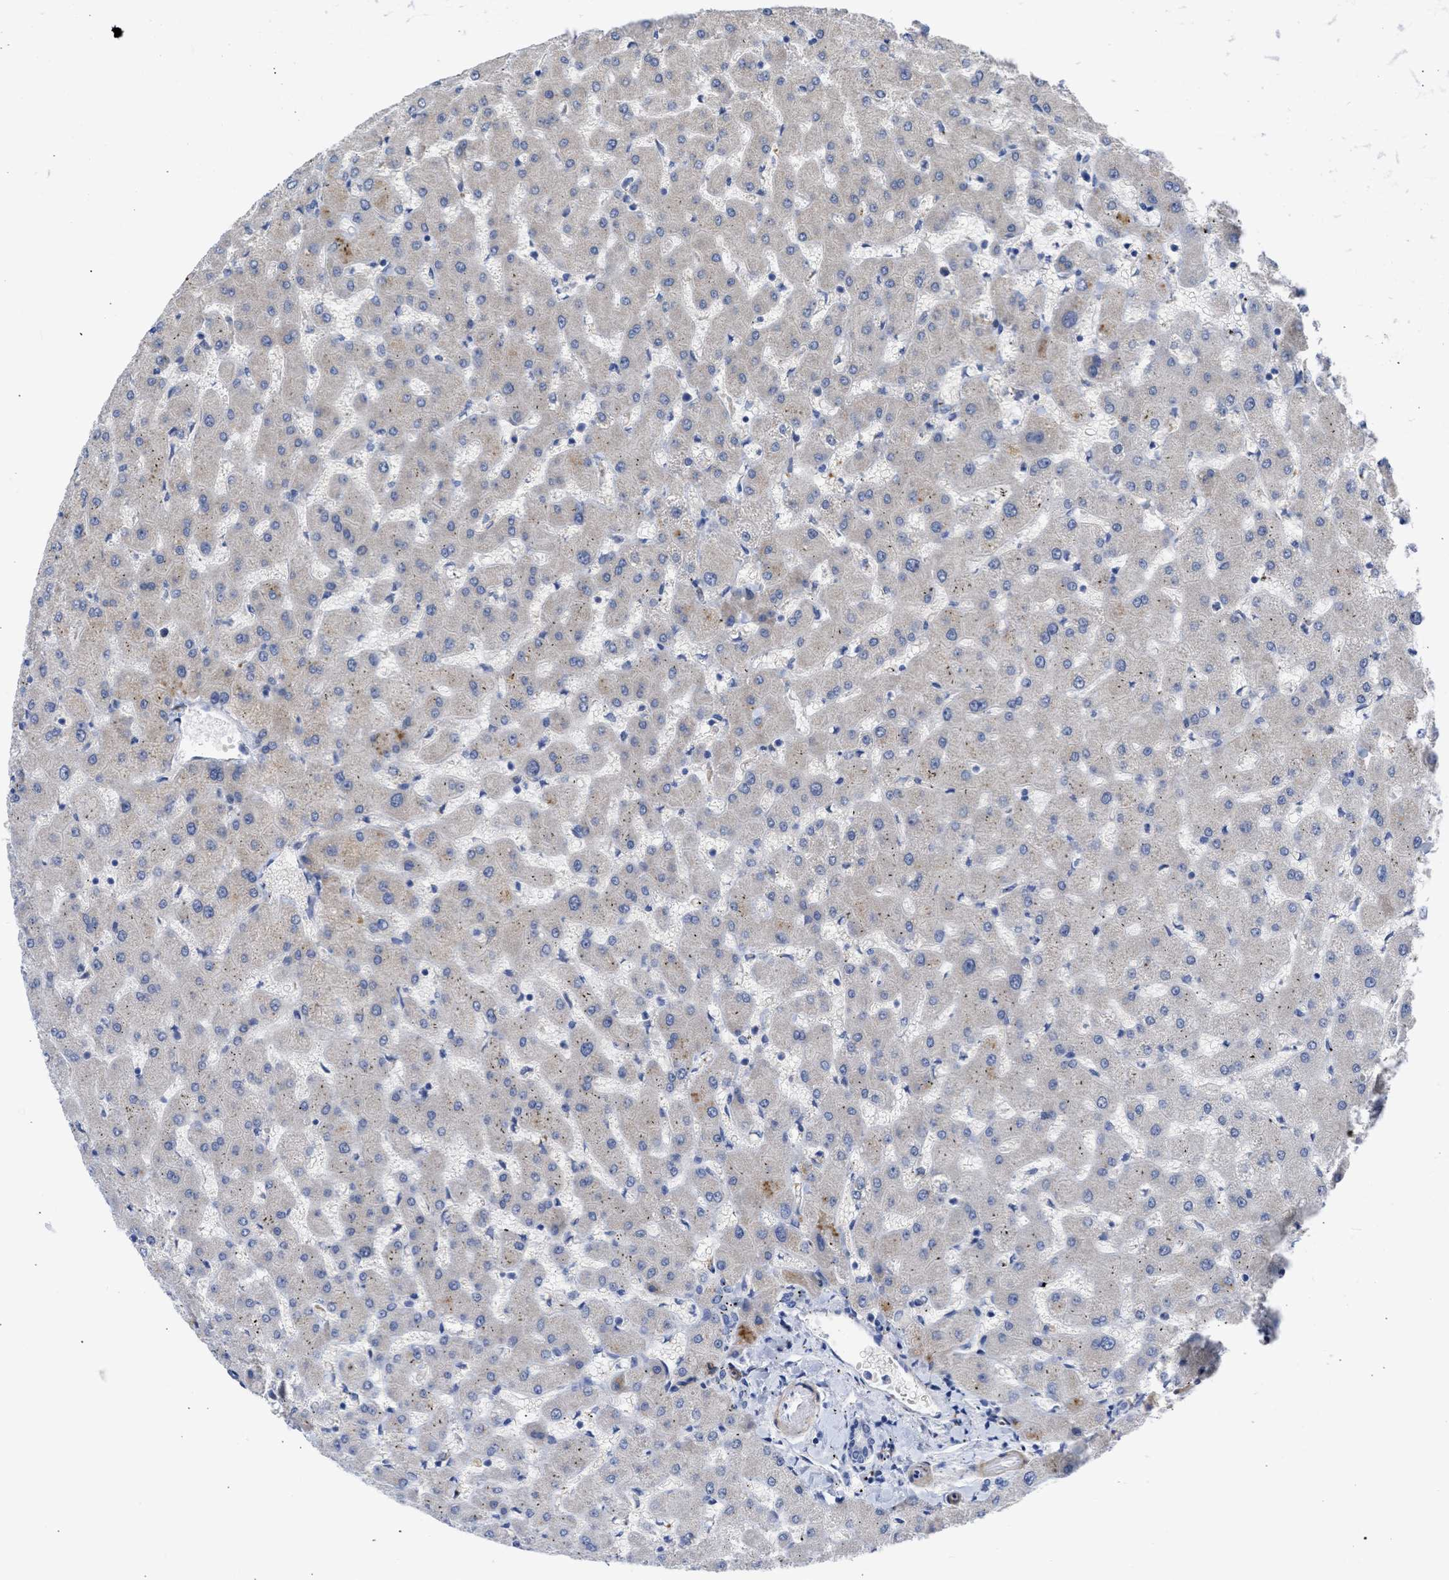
{"staining": {"intensity": "weak", "quantity": "<25%", "location": "cytoplasmic/membranous"}, "tissue": "liver", "cell_type": "Cholangiocytes", "image_type": "normal", "snomed": [{"axis": "morphology", "description": "Normal tissue, NOS"}, {"axis": "topography", "description": "Liver"}], "caption": "Image shows no significant protein staining in cholangiocytes of normal liver.", "gene": "ARHGEF4", "patient": {"sex": "female", "age": 63}}